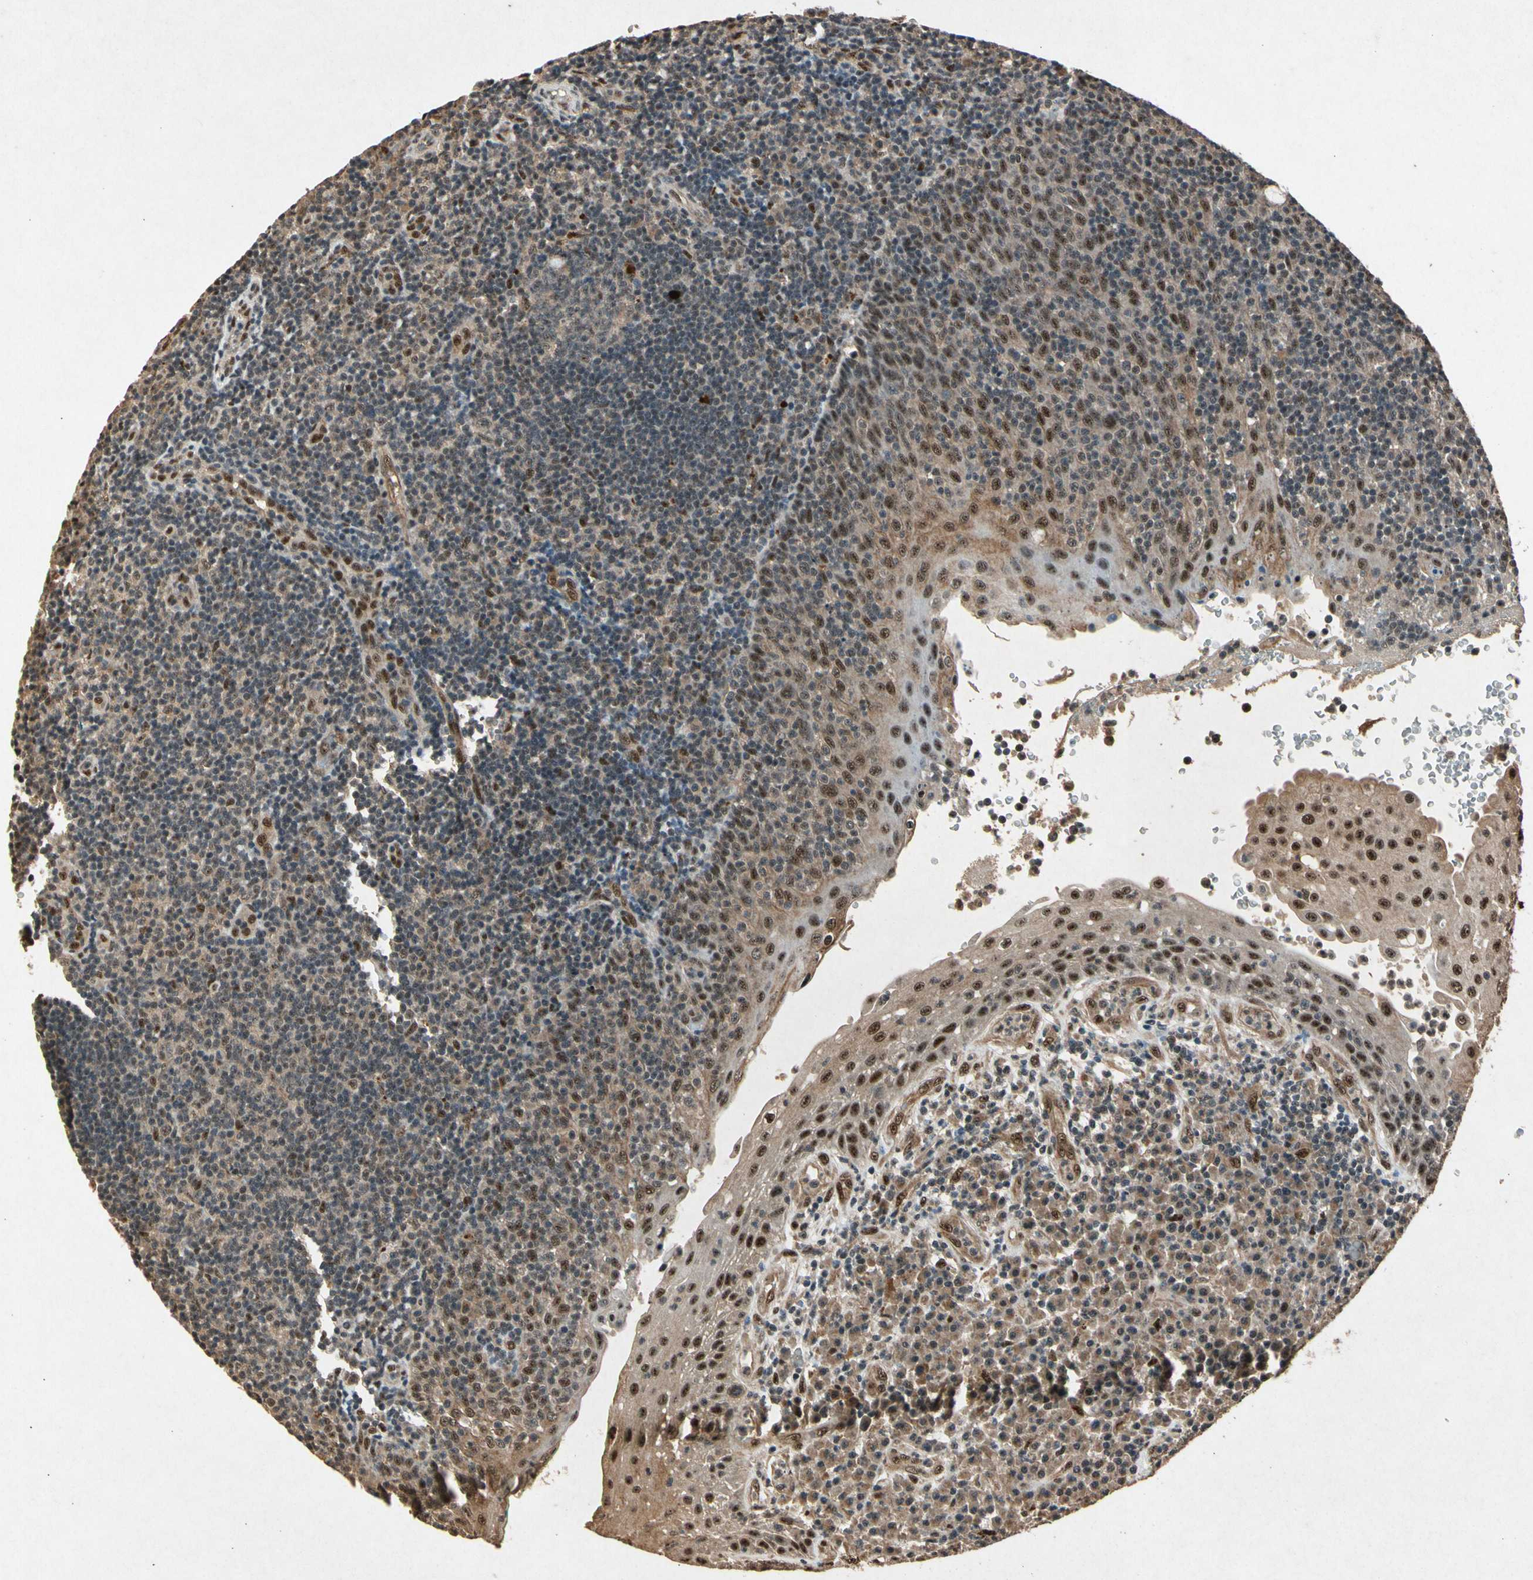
{"staining": {"intensity": "weak", "quantity": ">75%", "location": "cytoplasmic/membranous,nuclear"}, "tissue": "tonsil", "cell_type": "Germinal center cells", "image_type": "normal", "snomed": [{"axis": "morphology", "description": "Normal tissue, NOS"}, {"axis": "topography", "description": "Tonsil"}], "caption": "This image exhibits IHC staining of unremarkable tonsil, with low weak cytoplasmic/membranous,nuclear staining in approximately >75% of germinal center cells.", "gene": "PML", "patient": {"sex": "female", "age": 40}}